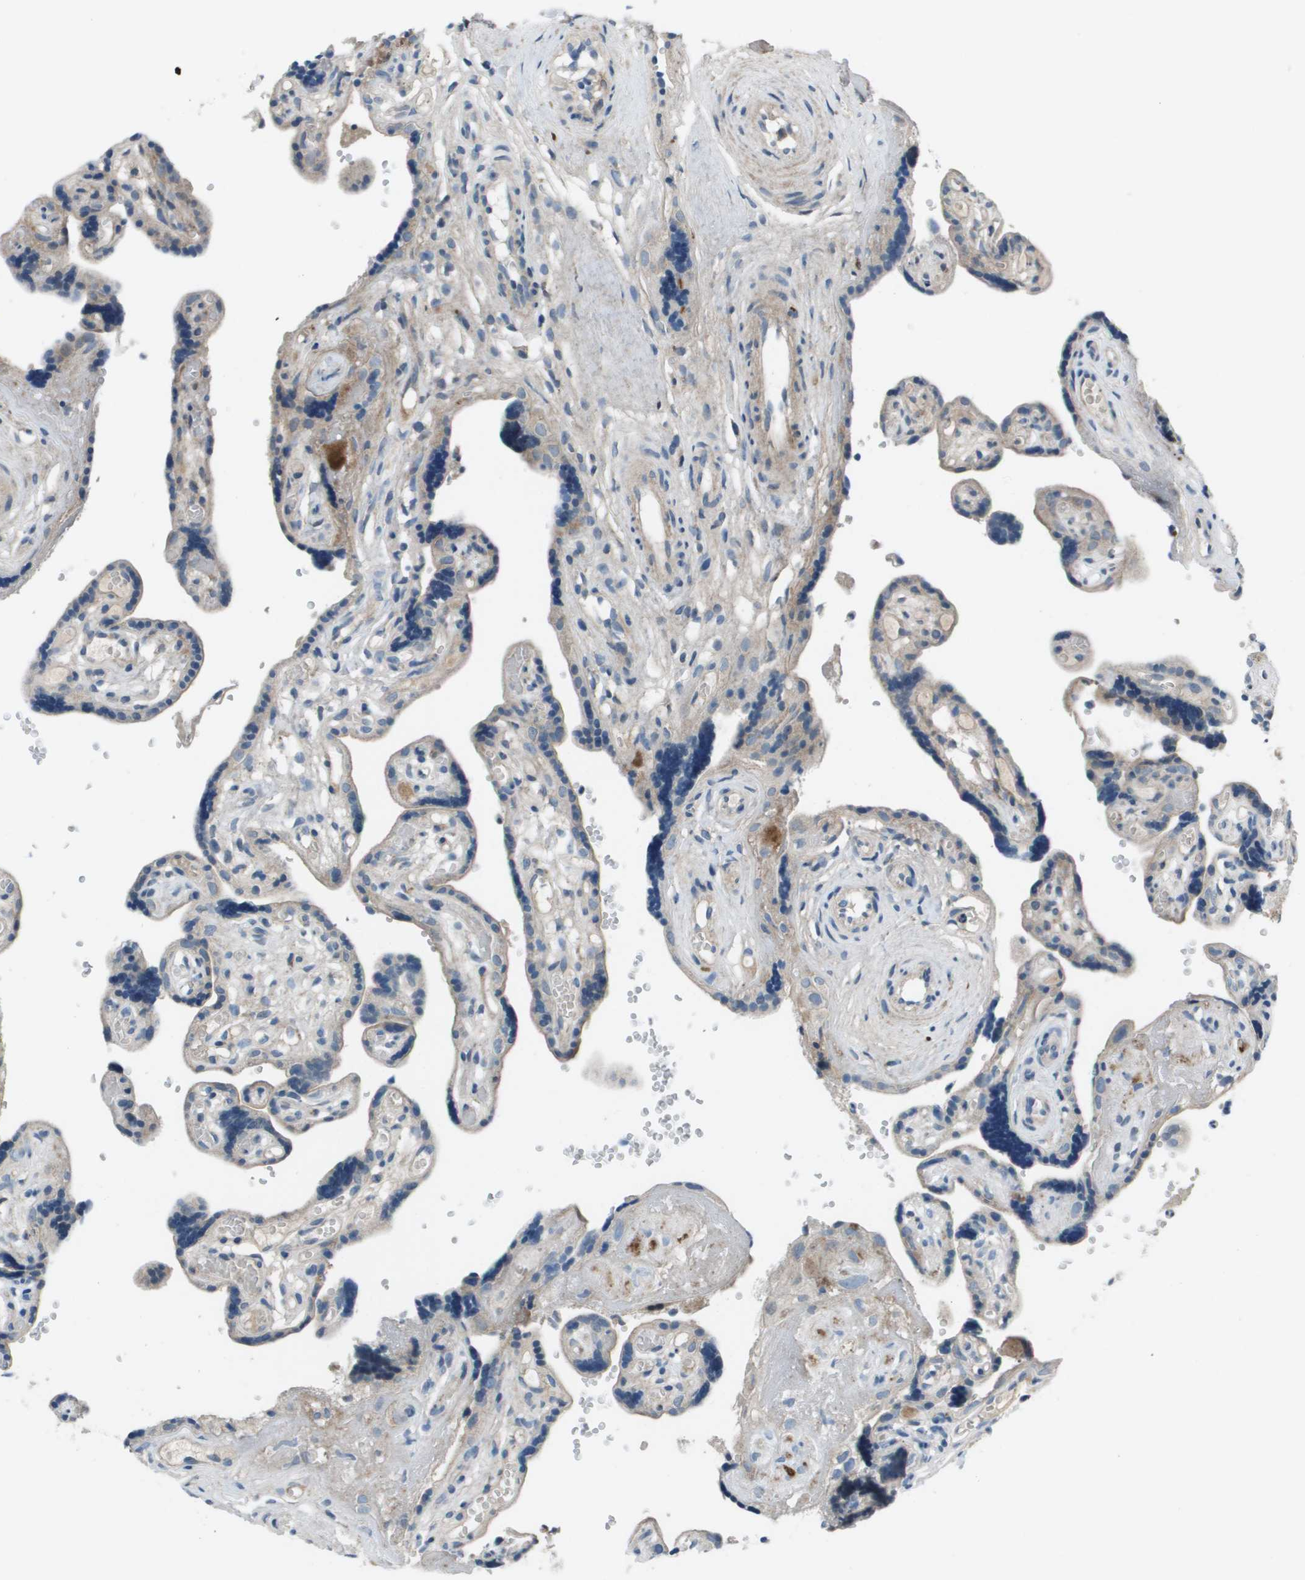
{"staining": {"intensity": "weak", "quantity": "25%-75%", "location": "cytoplasmic/membranous"}, "tissue": "placenta", "cell_type": "Trophoblastic cells", "image_type": "normal", "snomed": [{"axis": "morphology", "description": "Normal tissue, NOS"}, {"axis": "topography", "description": "Placenta"}], "caption": "DAB (3,3'-diaminobenzidine) immunohistochemical staining of unremarkable placenta demonstrates weak cytoplasmic/membranous protein positivity in about 25%-75% of trophoblastic cells.", "gene": "PCOLCE", "patient": {"sex": "female", "age": 30}}